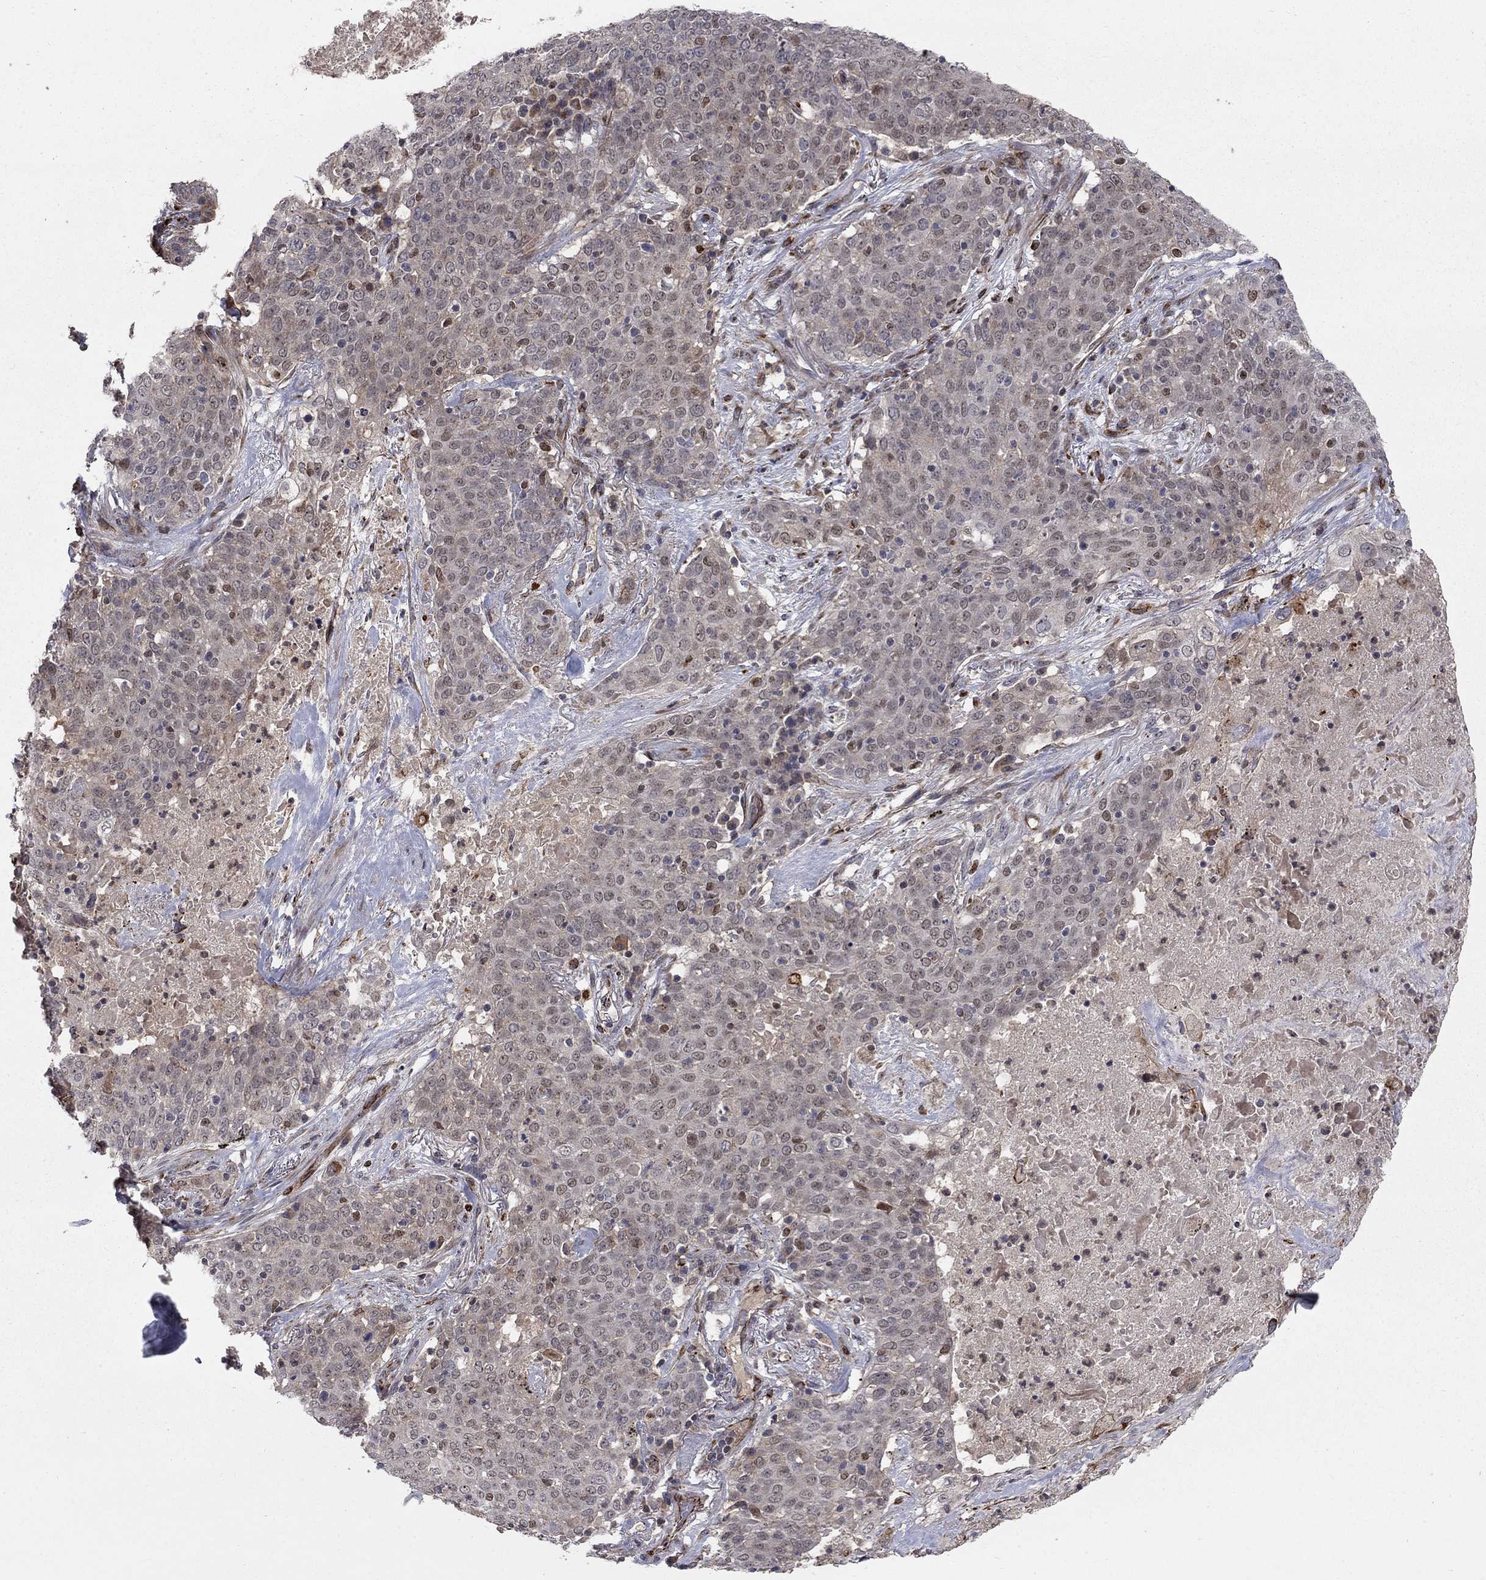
{"staining": {"intensity": "negative", "quantity": "none", "location": "none"}, "tissue": "lung cancer", "cell_type": "Tumor cells", "image_type": "cancer", "snomed": [{"axis": "morphology", "description": "Squamous cell carcinoma, NOS"}, {"axis": "topography", "description": "Lung"}], "caption": "Immunohistochemistry (IHC) micrograph of neoplastic tissue: human squamous cell carcinoma (lung) stained with DAB displays no significant protein positivity in tumor cells.", "gene": "MSRA", "patient": {"sex": "male", "age": 82}}